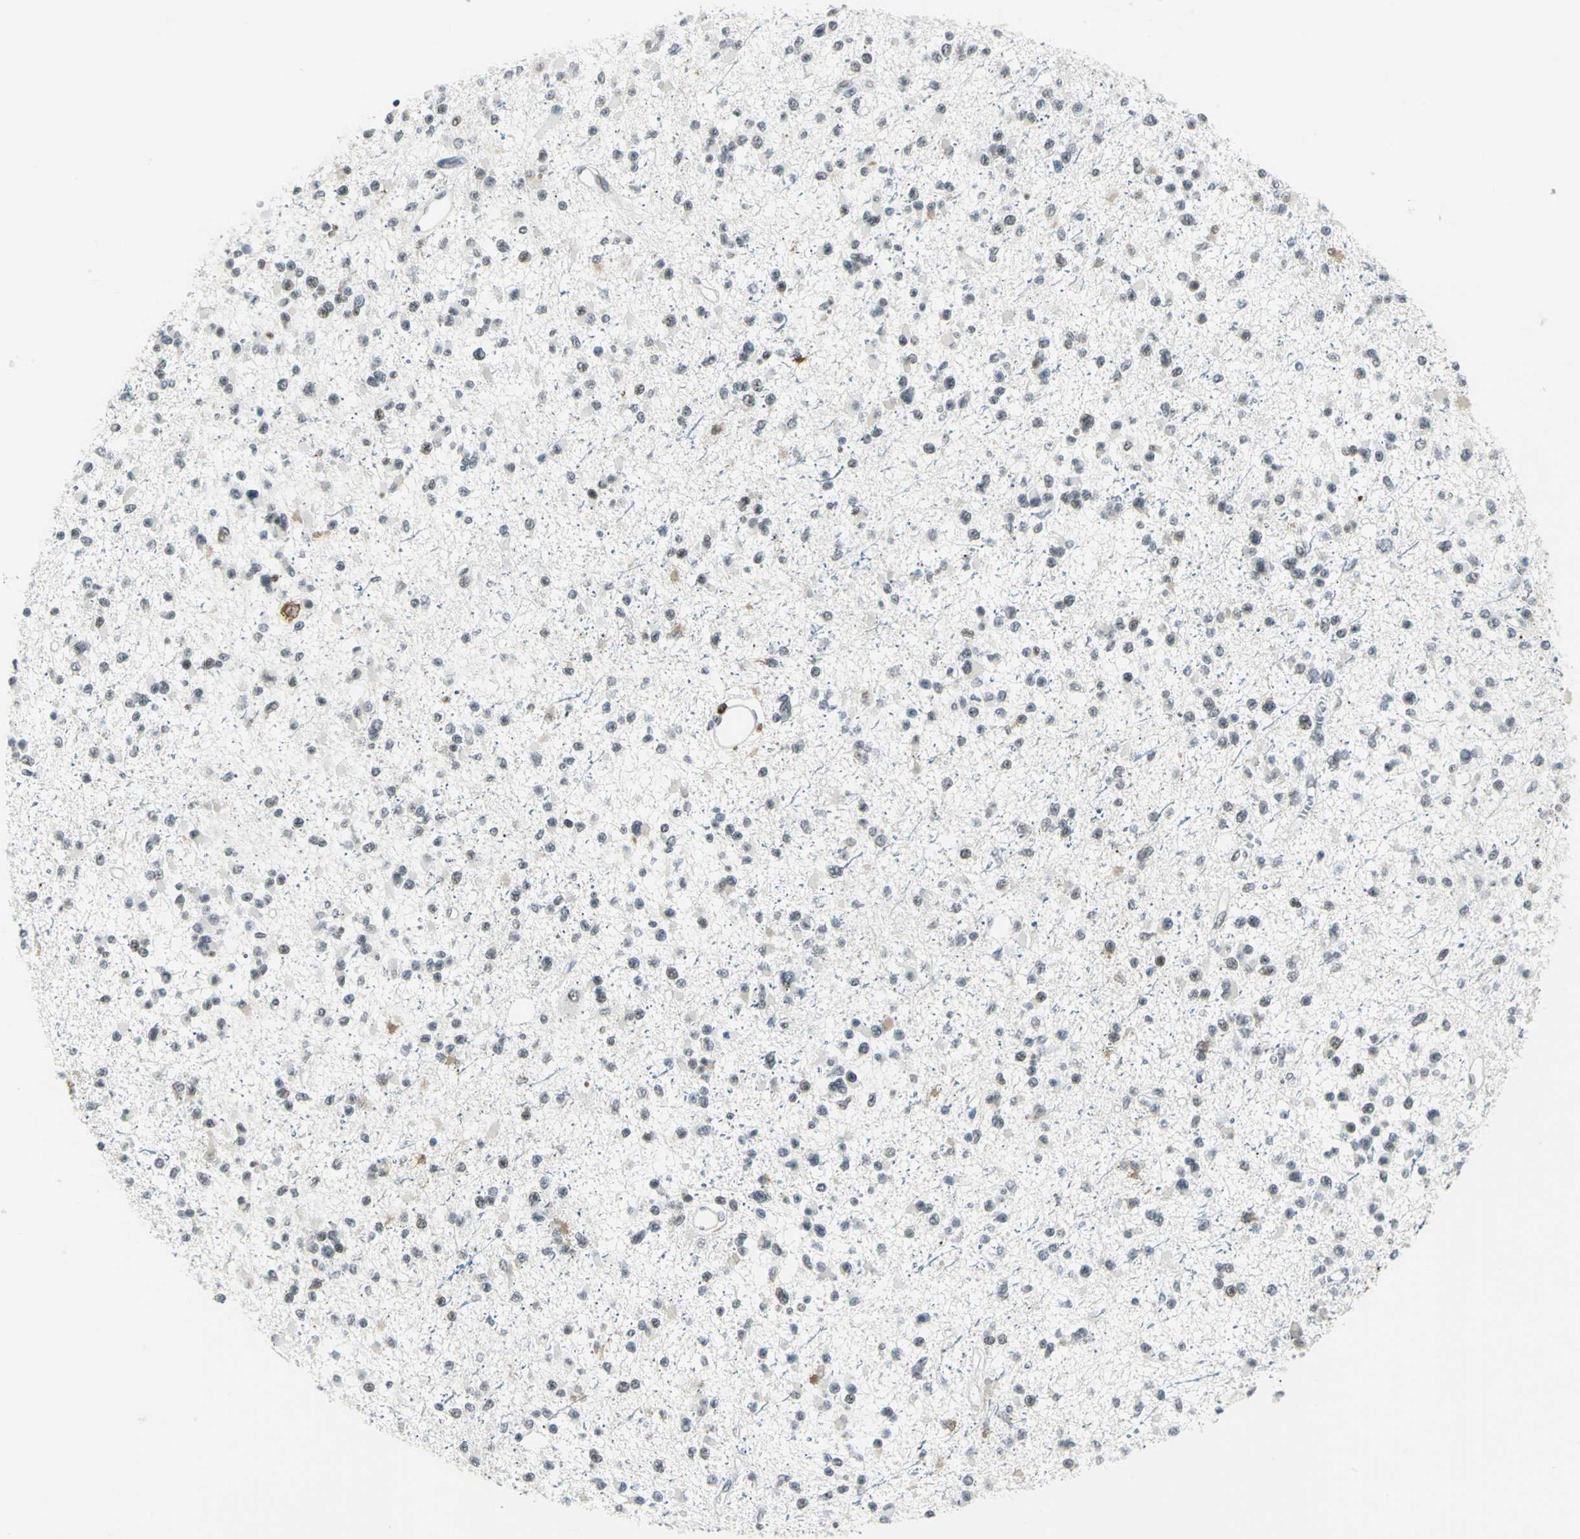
{"staining": {"intensity": "weak", "quantity": "<25%", "location": "nuclear"}, "tissue": "glioma", "cell_type": "Tumor cells", "image_type": "cancer", "snomed": [{"axis": "morphology", "description": "Glioma, malignant, Low grade"}, {"axis": "topography", "description": "Brain"}], "caption": "Tumor cells are negative for protein expression in human glioma.", "gene": "MTMR10", "patient": {"sex": "female", "age": 22}}